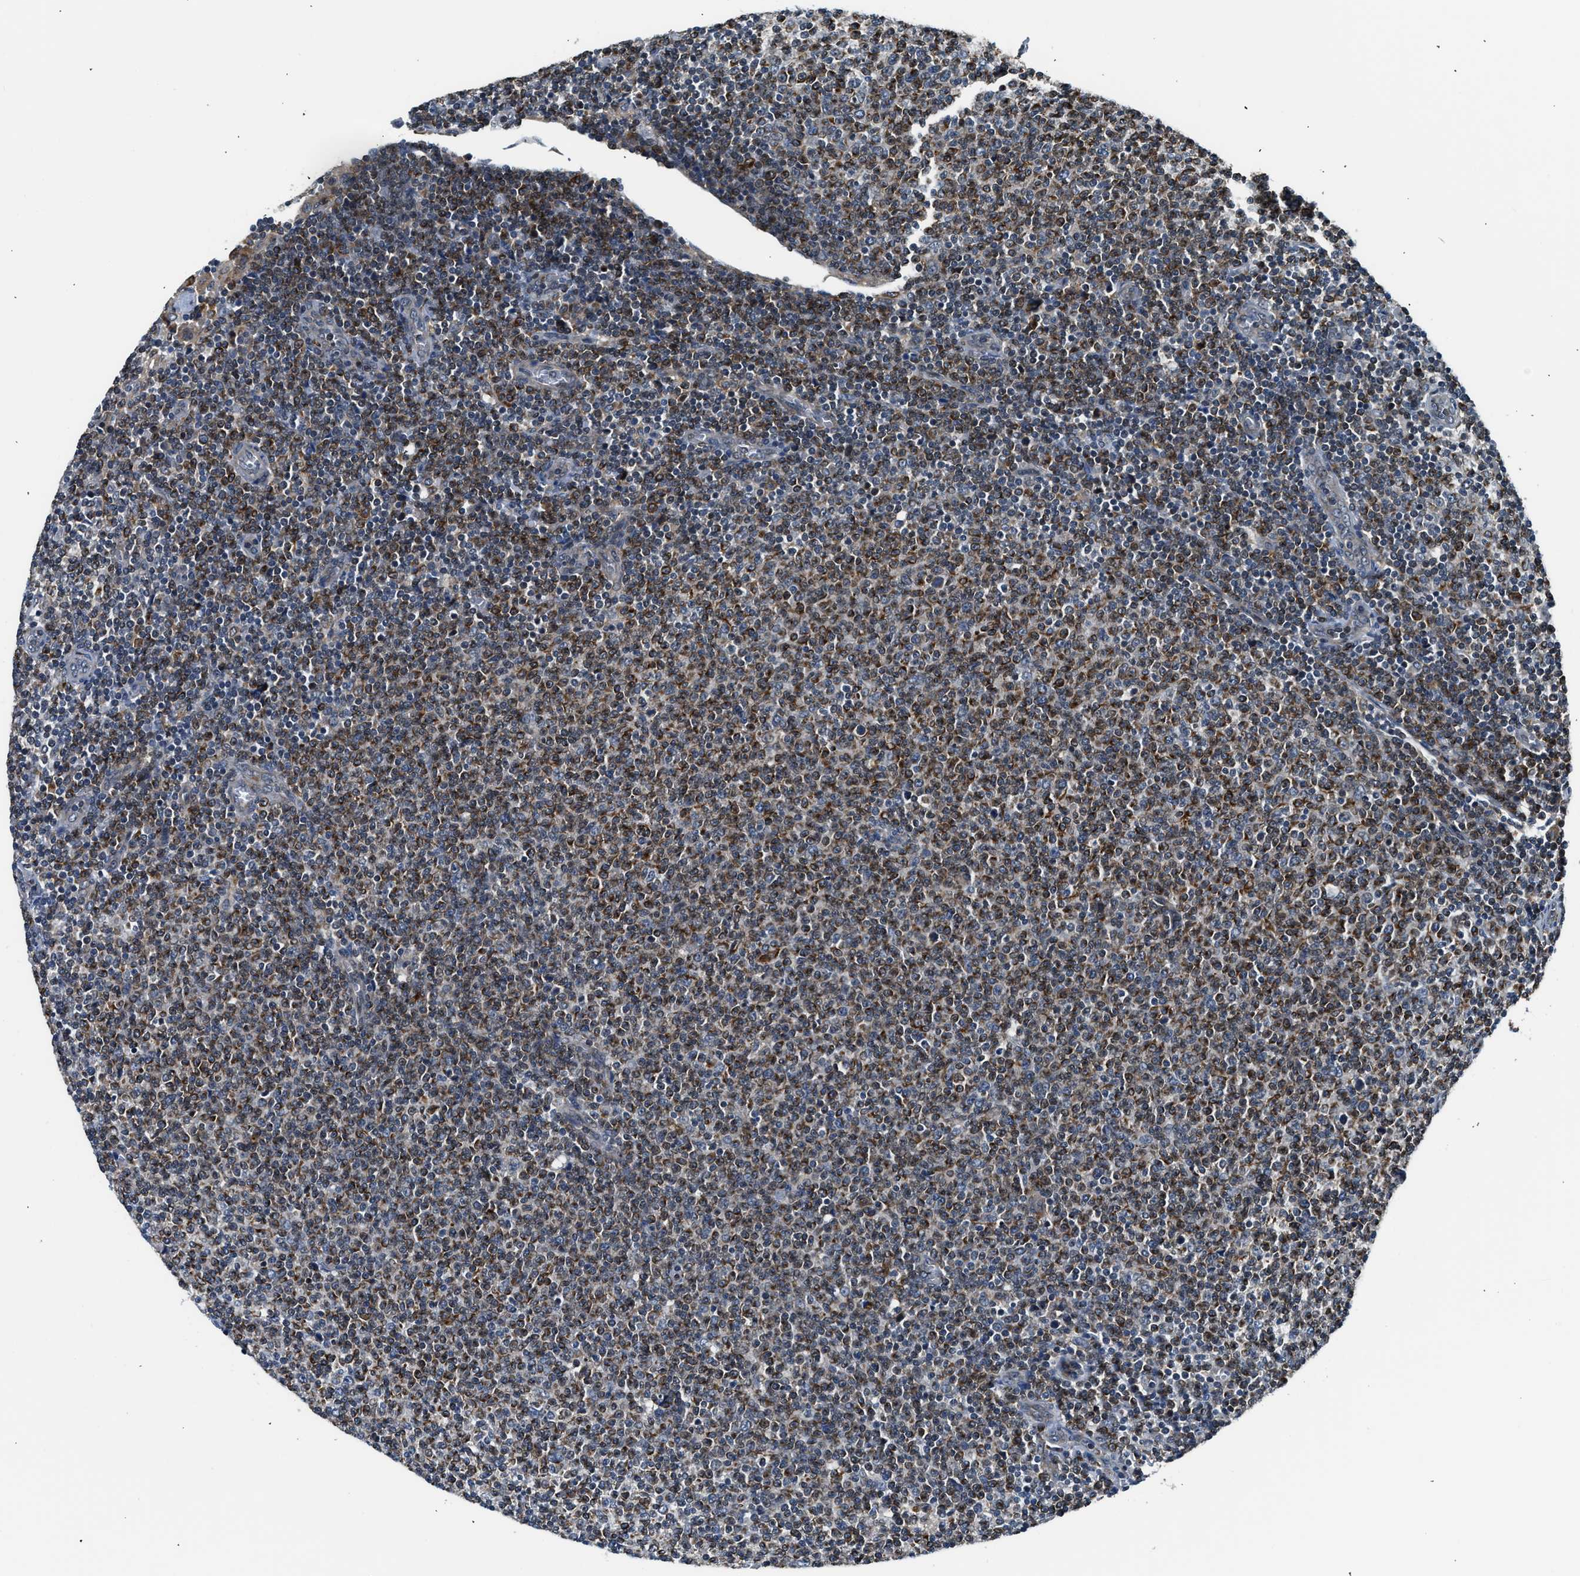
{"staining": {"intensity": "weak", "quantity": "25%-75%", "location": "cytoplasmic/membranous"}, "tissue": "lymphoma", "cell_type": "Tumor cells", "image_type": "cancer", "snomed": [{"axis": "morphology", "description": "Malignant lymphoma, non-Hodgkin's type, Low grade"}, {"axis": "topography", "description": "Lymph node"}], "caption": "An image of human low-grade malignant lymphoma, non-Hodgkin's type stained for a protein reveals weak cytoplasmic/membranous brown staining in tumor cells. The staining is performed using DAB brown chromogen to label protein expression. The nuclei are counter-stained blue using hematoxylin.", "gene": "RETREG3", "patient": {"sex": "male", "age": 66}}